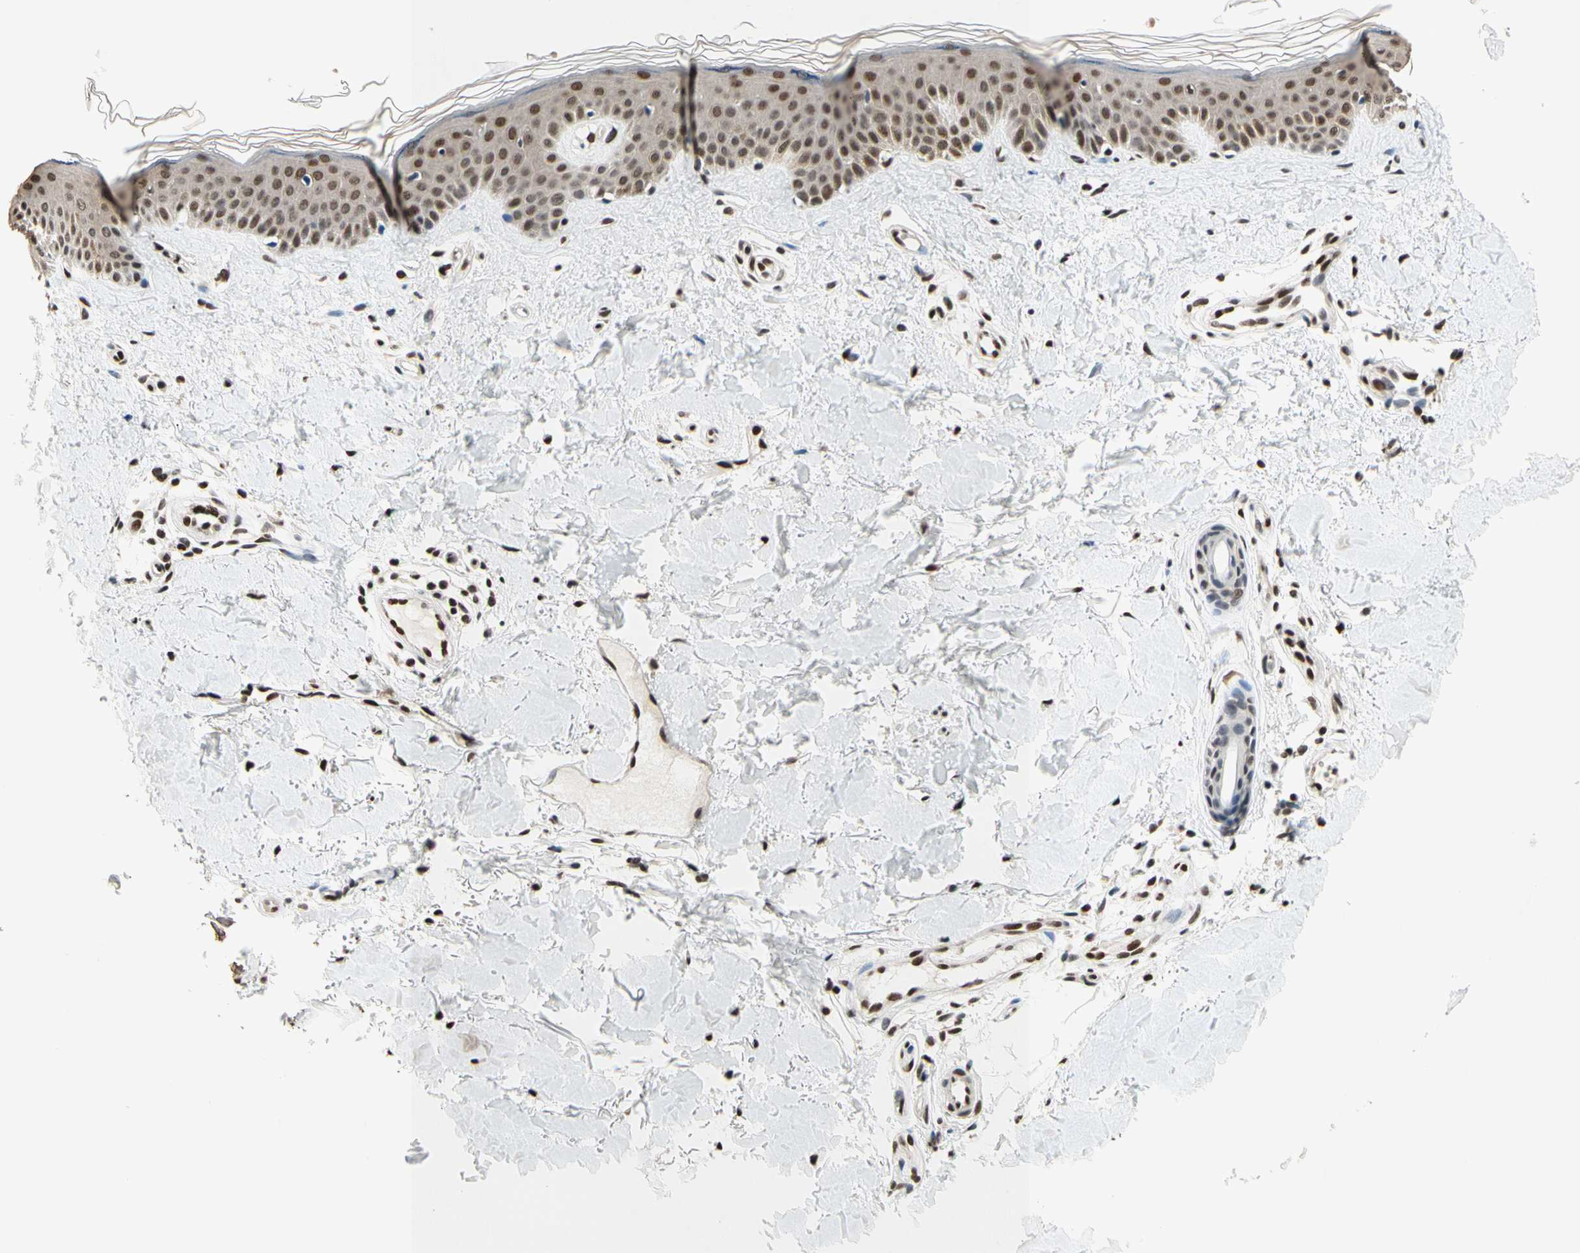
{"staining": {"intensity": "strong", "quantity": ">75%", "location": "nuclear"}, "tissue": "skin", "cell_type": "Fibroblasts", "image_type": "normal", "snomed": [{"axis": "morphology", "description": "Normal tissue, NOS"}, {"axis": "topography", "description": "Skin"}], "caption": "Protein staining exhibits strong nuclear staining in approximately >75% of fibroblasts in unremarkable skin.", "gene": "RECQL", "patient": {"sex": "male", "age": 67}}